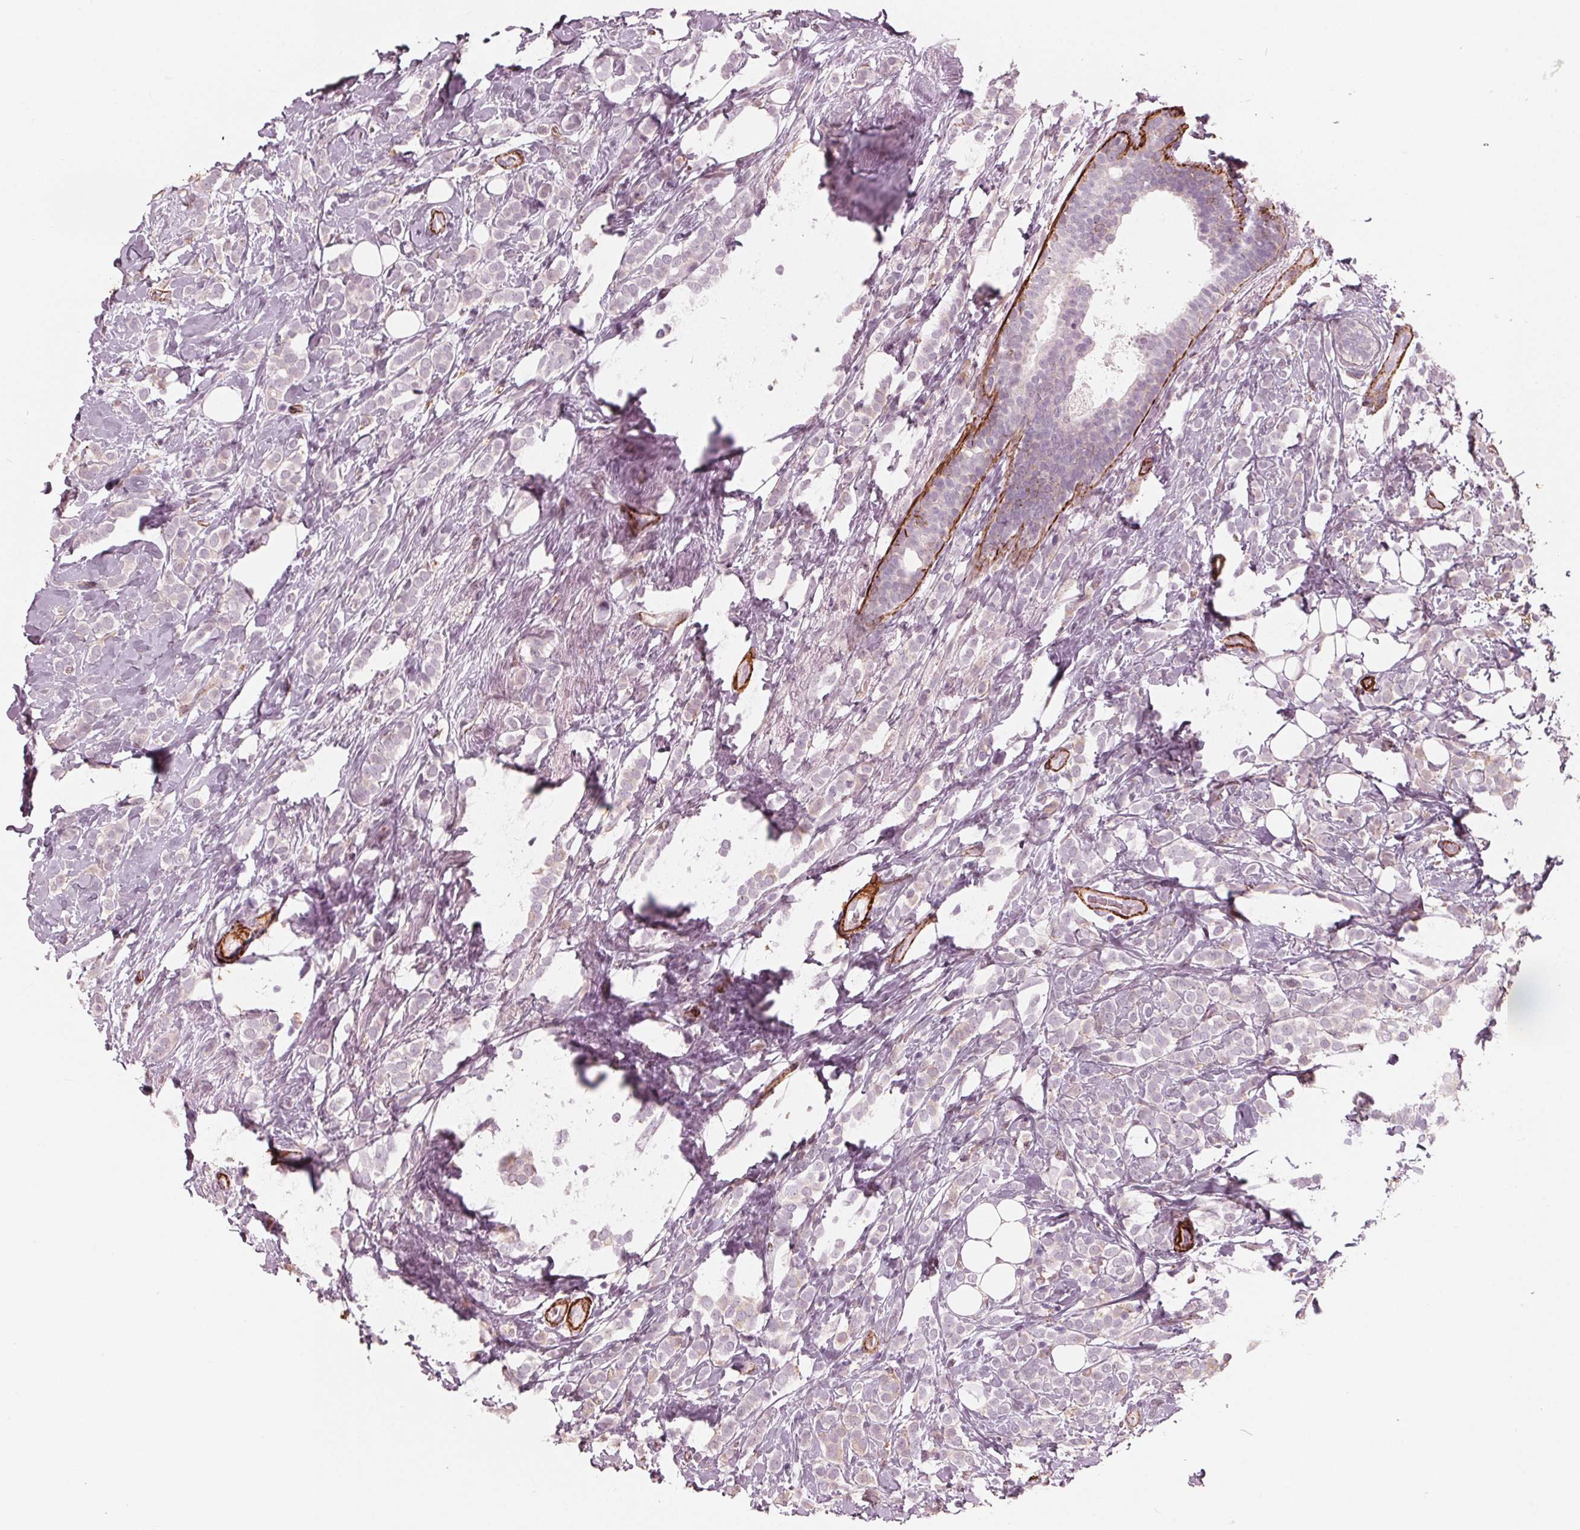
{"staining": {"intensity": "negative", "quantity": "none", "location": "none"}, "tissue": "breast cancer", "cell_type": "Tumor cells", "image_type": "cancer", "snomed": [{"axis": "morphology", "description": "Lobular carcinoma"}, {"axis": "topography", "description": "Breast"}], "caption": "There is no significant positivity in tumor cells of breast cancer (lobular carcinoma). (Immunohistochemistry, brightfield microscopy, high magnification).", "gene": "MIER3", "patient": {"sex": "female", "age": 49}}